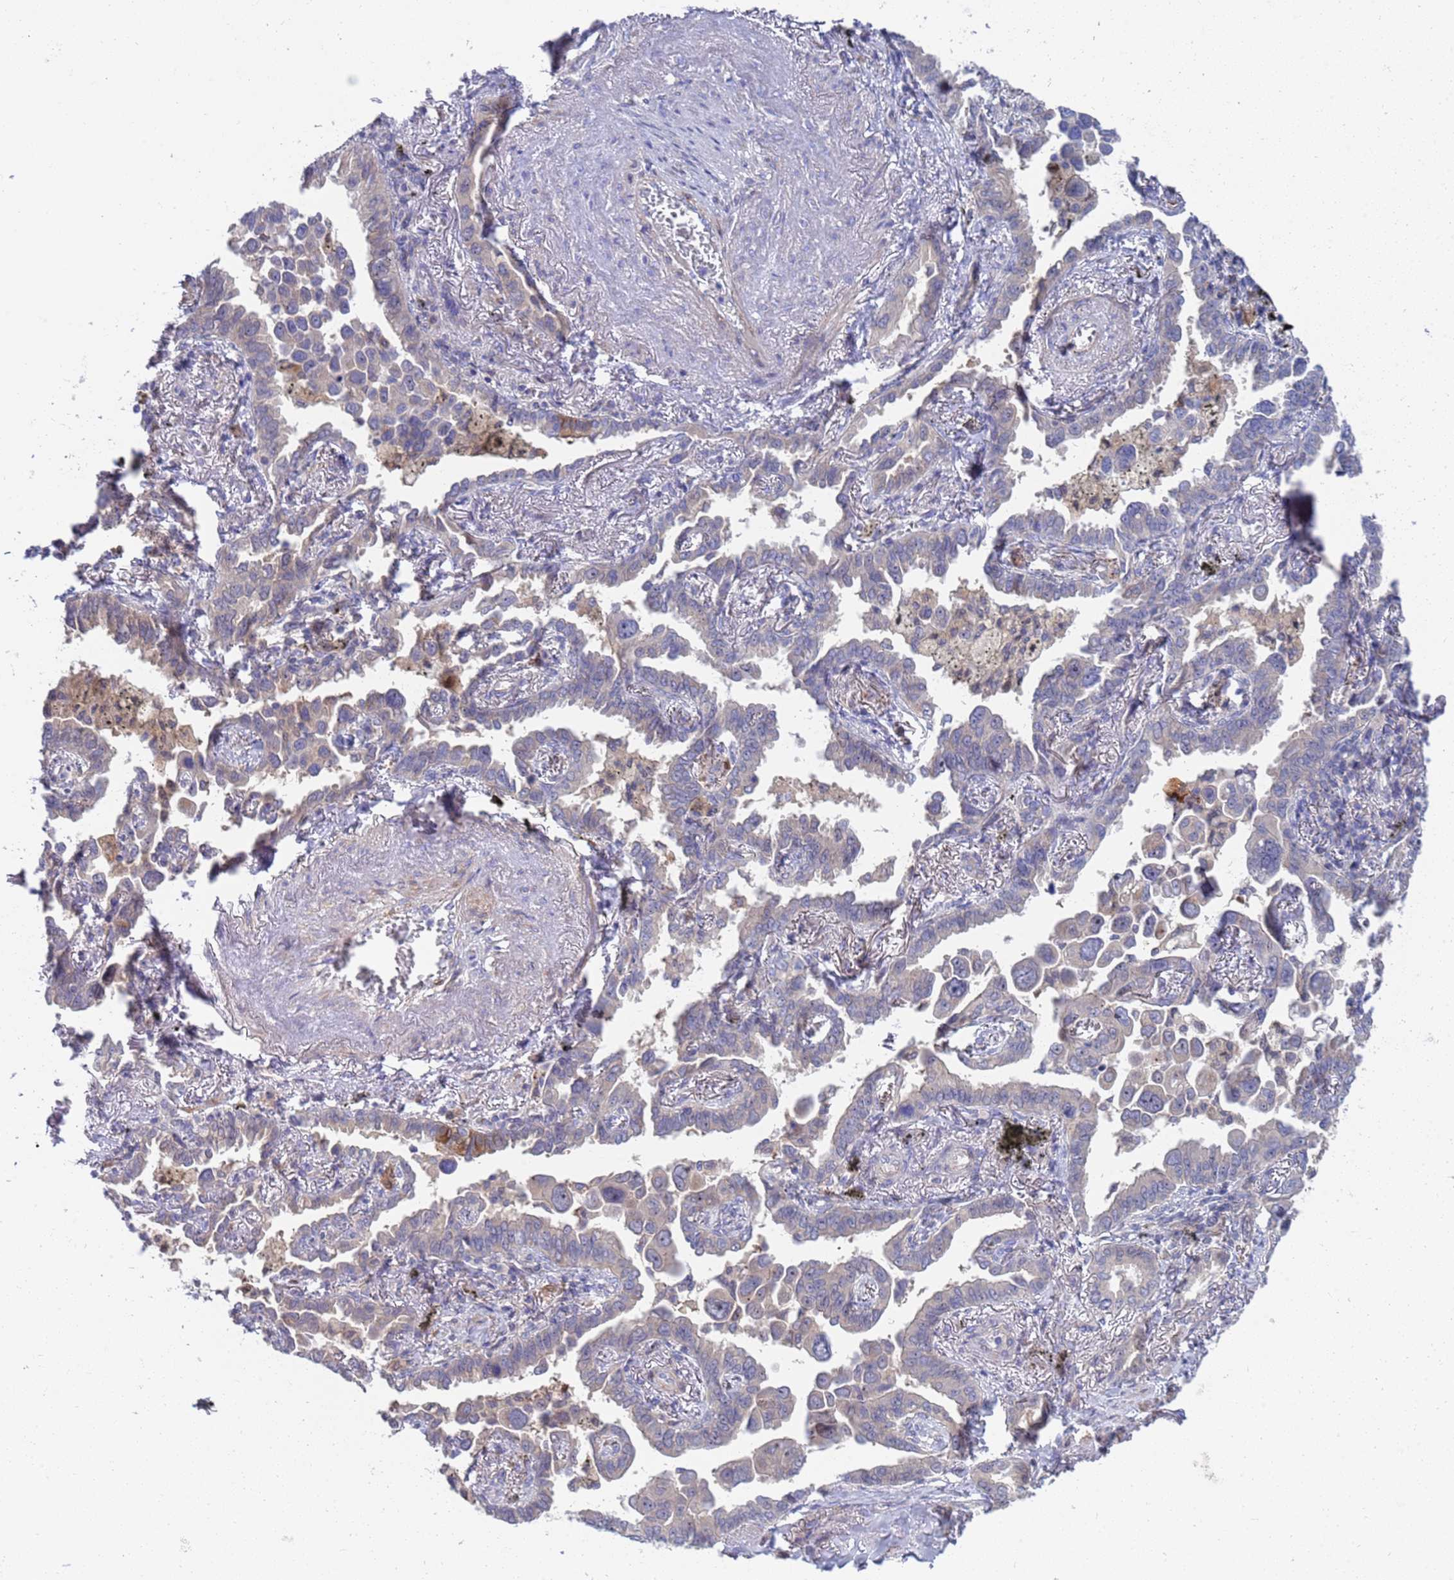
{"staining": {"intensity": "weak", "quantity": "<25%", "location": "cytoplasmic/membranous"}, "tissue": "lung cancer", "cell_type": "Tumor cells", "image_type": "cancer", "snomed": [{"axis": "morphology", "description": "Adenocarcinoma, NOS"}, {"axis": "topography", "description": "Lung"}], "caption": "A high-resolution image shows immunohistochemistry (IHC) staining of lung cancer, which displays no significant positivity in tumor cells.", "gene": "ENOSF1", "patient": {"sex": "male", "age": 67}}